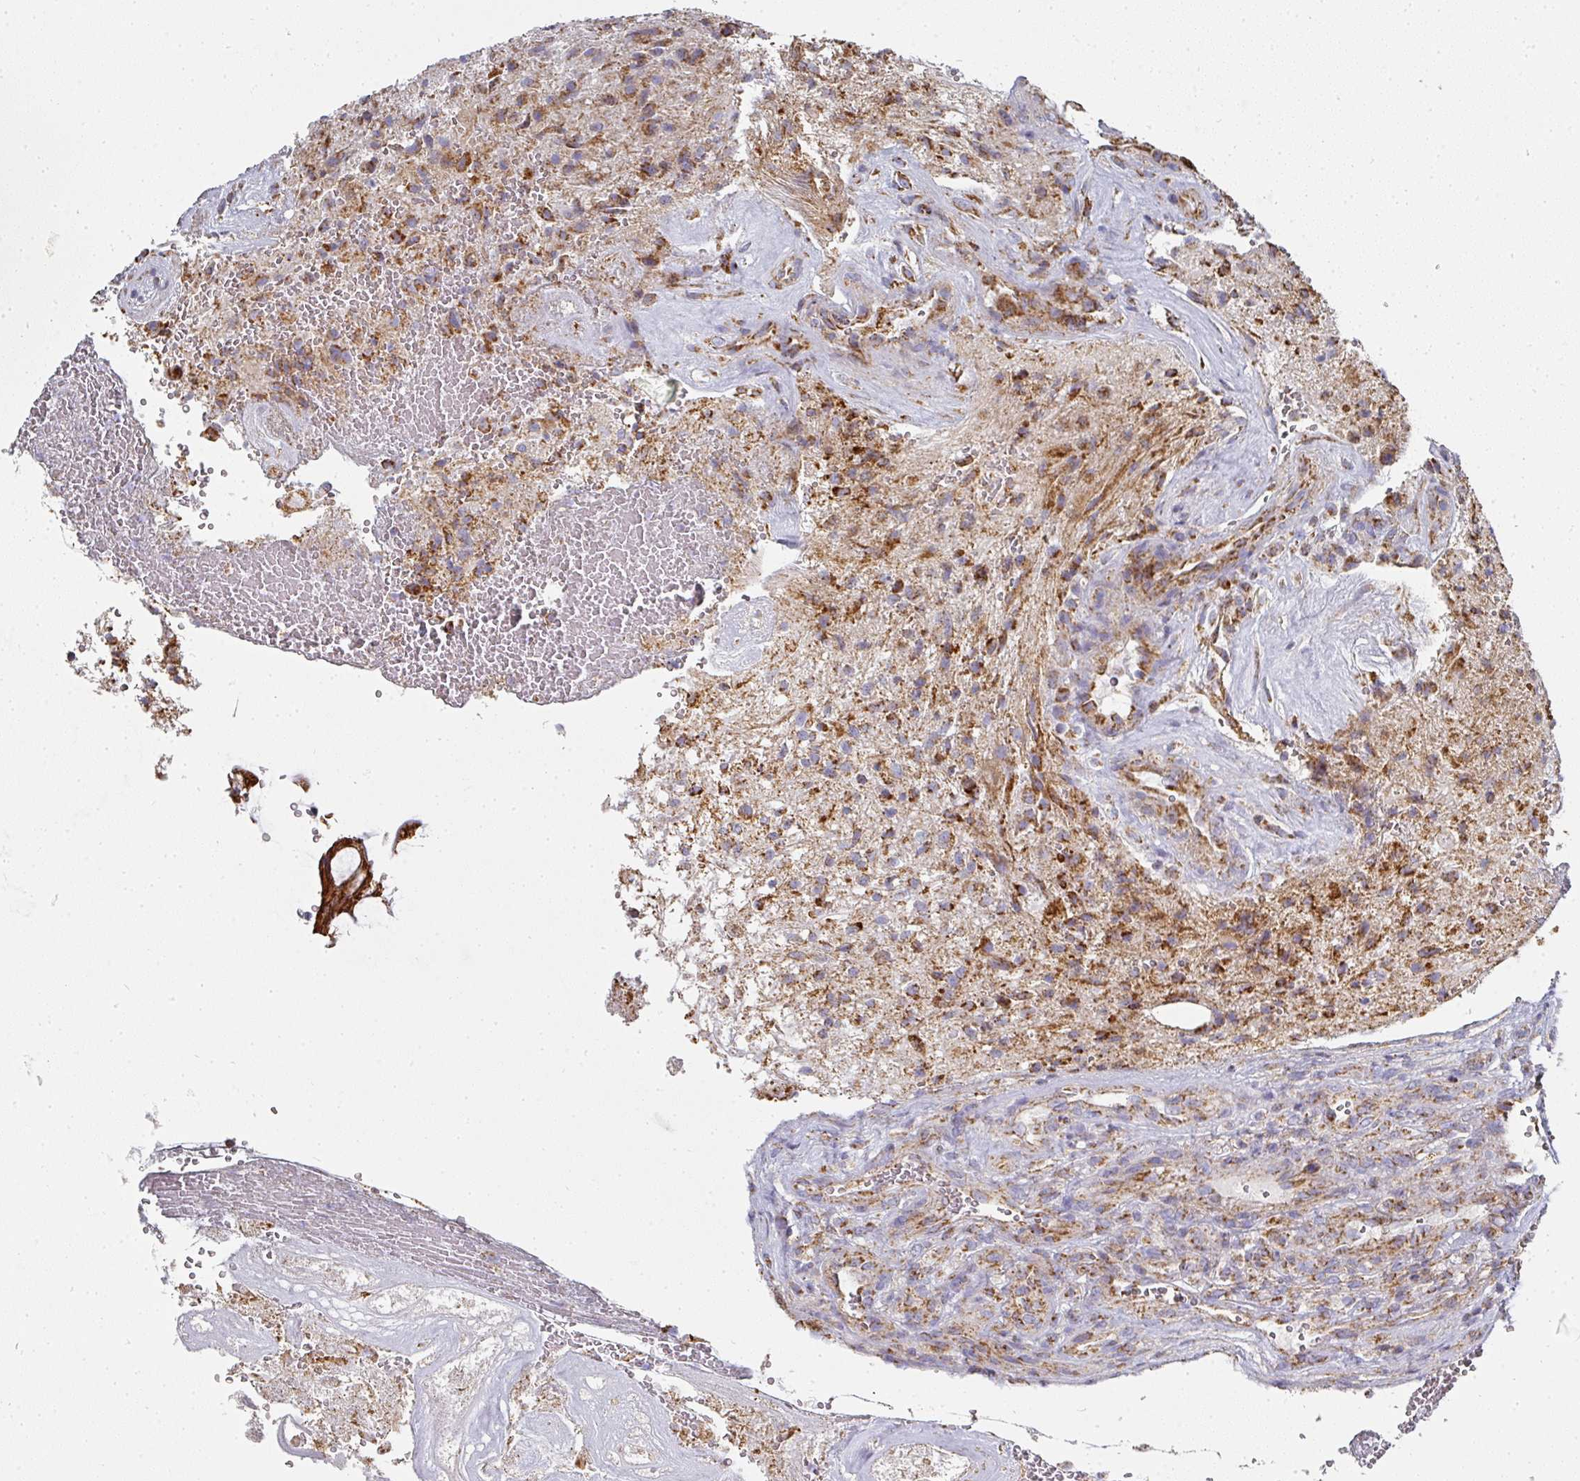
{"staining": {"intensity": "moderate", "quantity": ">75%", "location": "cytoplasmic/membranous"}, "tissue": "glioma", "cell_type": "Tumor cells", "image_type": "cancer", "snomed": [{"axis": "morphology", "description": "Glioma, malignant, High grade"}, {"axis": "topography", "description": "Brain"}], "caption": "About >75% of tumor cells in human high-grade glioma (malignant) show moderate cytoplasmic/membranous protein positivity as visualized by brown immunohistochemical staining.", "gene": "UQCRFS1", "patient": {"sex": "male", "age": 56}}